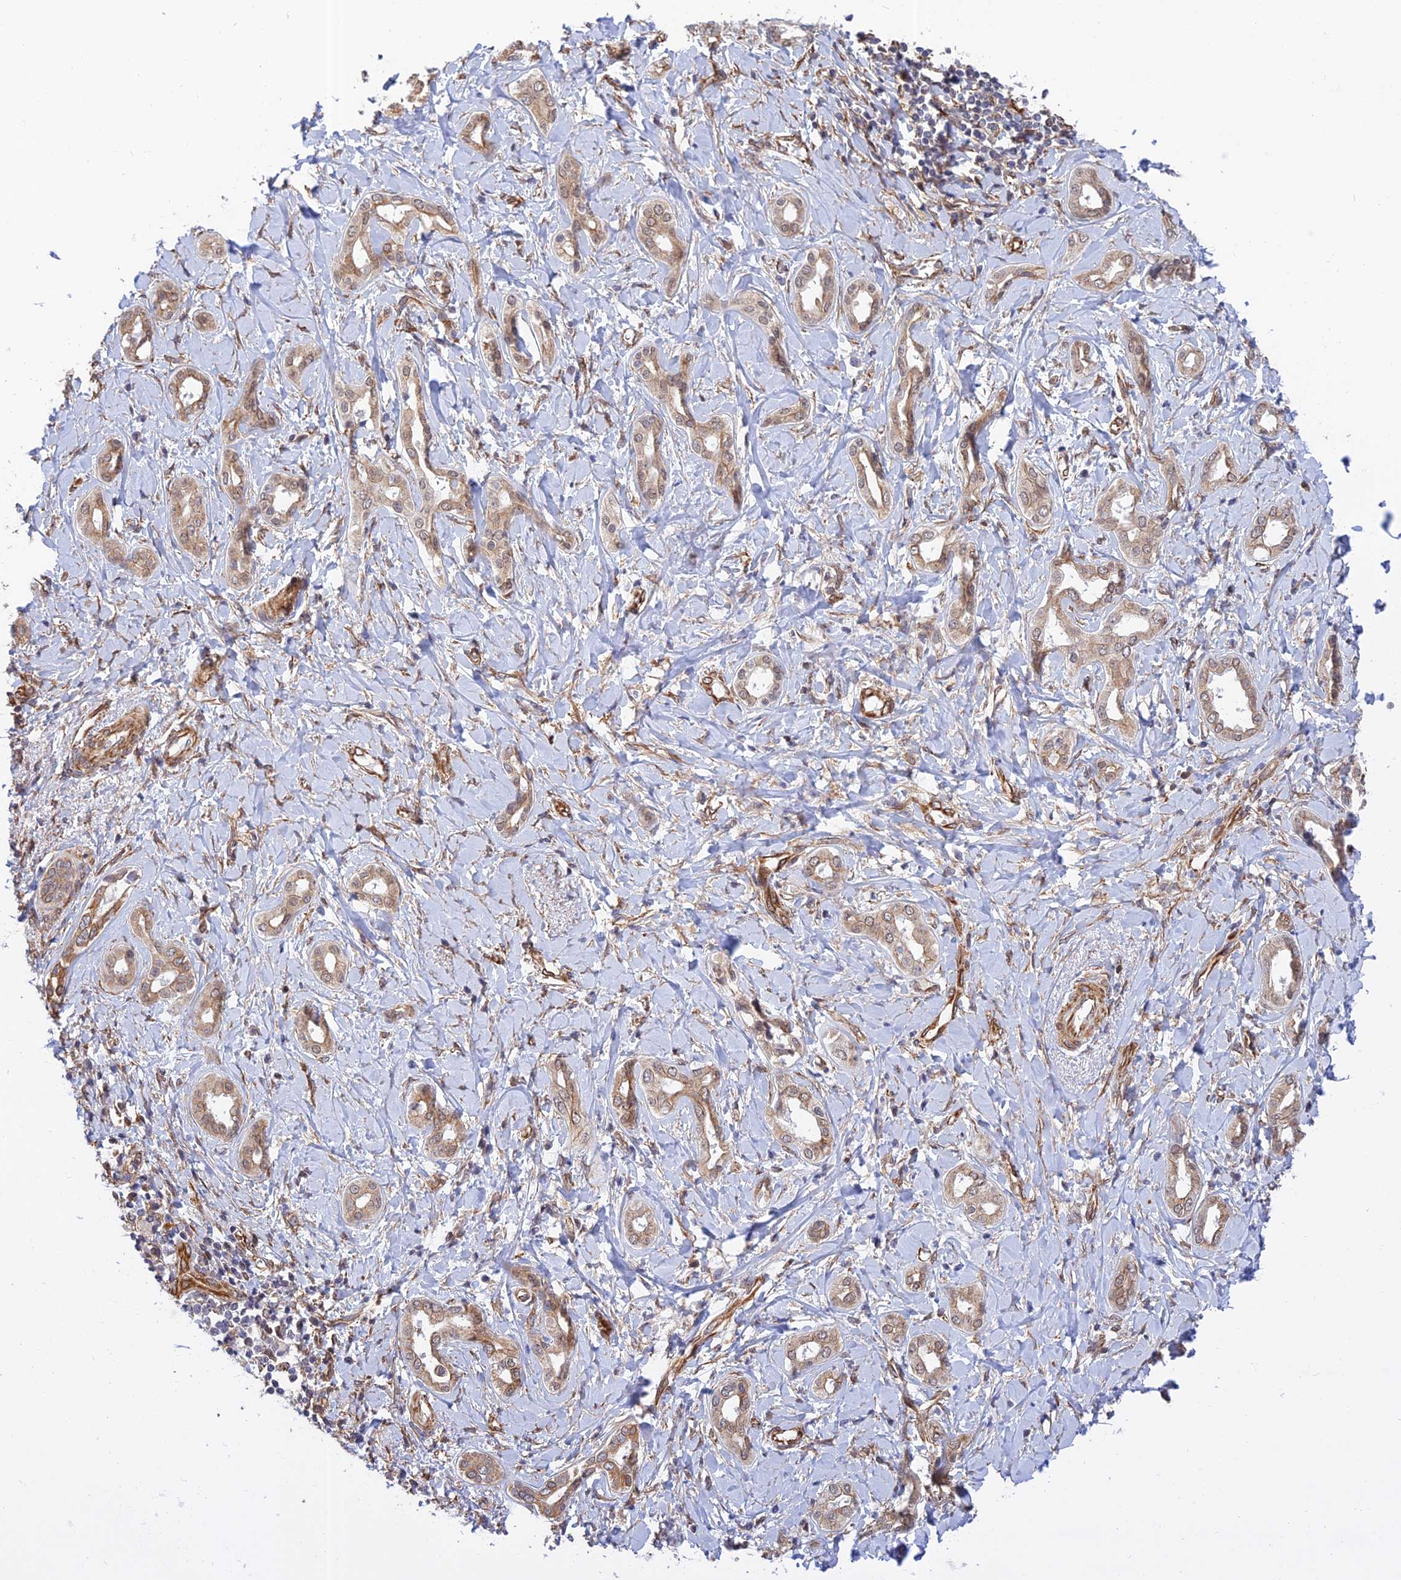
{"staining": {"intensity": "weak", "quantity": ">75%", "location": "cytoplasmic/membranous,nuclear"}, "tissue": "liver cancer", "cell_type": "Tumor cells", "image_type": "cancer", "snomed": [{"axis": "morphology", "description": "Cholangiocarcinoma"}, {"axis": "topography", "description": "Liver"}], "caption": "A high-resolution micrograph shows immunohistochemistry (IHC) staining of cholangiocarcinoma (liver), which displays weak cytoplasmic/membranous and nuclear expression in approximately >75% of tumor cells. (Stains: DAB in brown, nuclei in blue, Microscopy: brightfield microscopy at high magnification).", "gene": "PAGR1", "patient": {"sex": "female", "age": 77}}